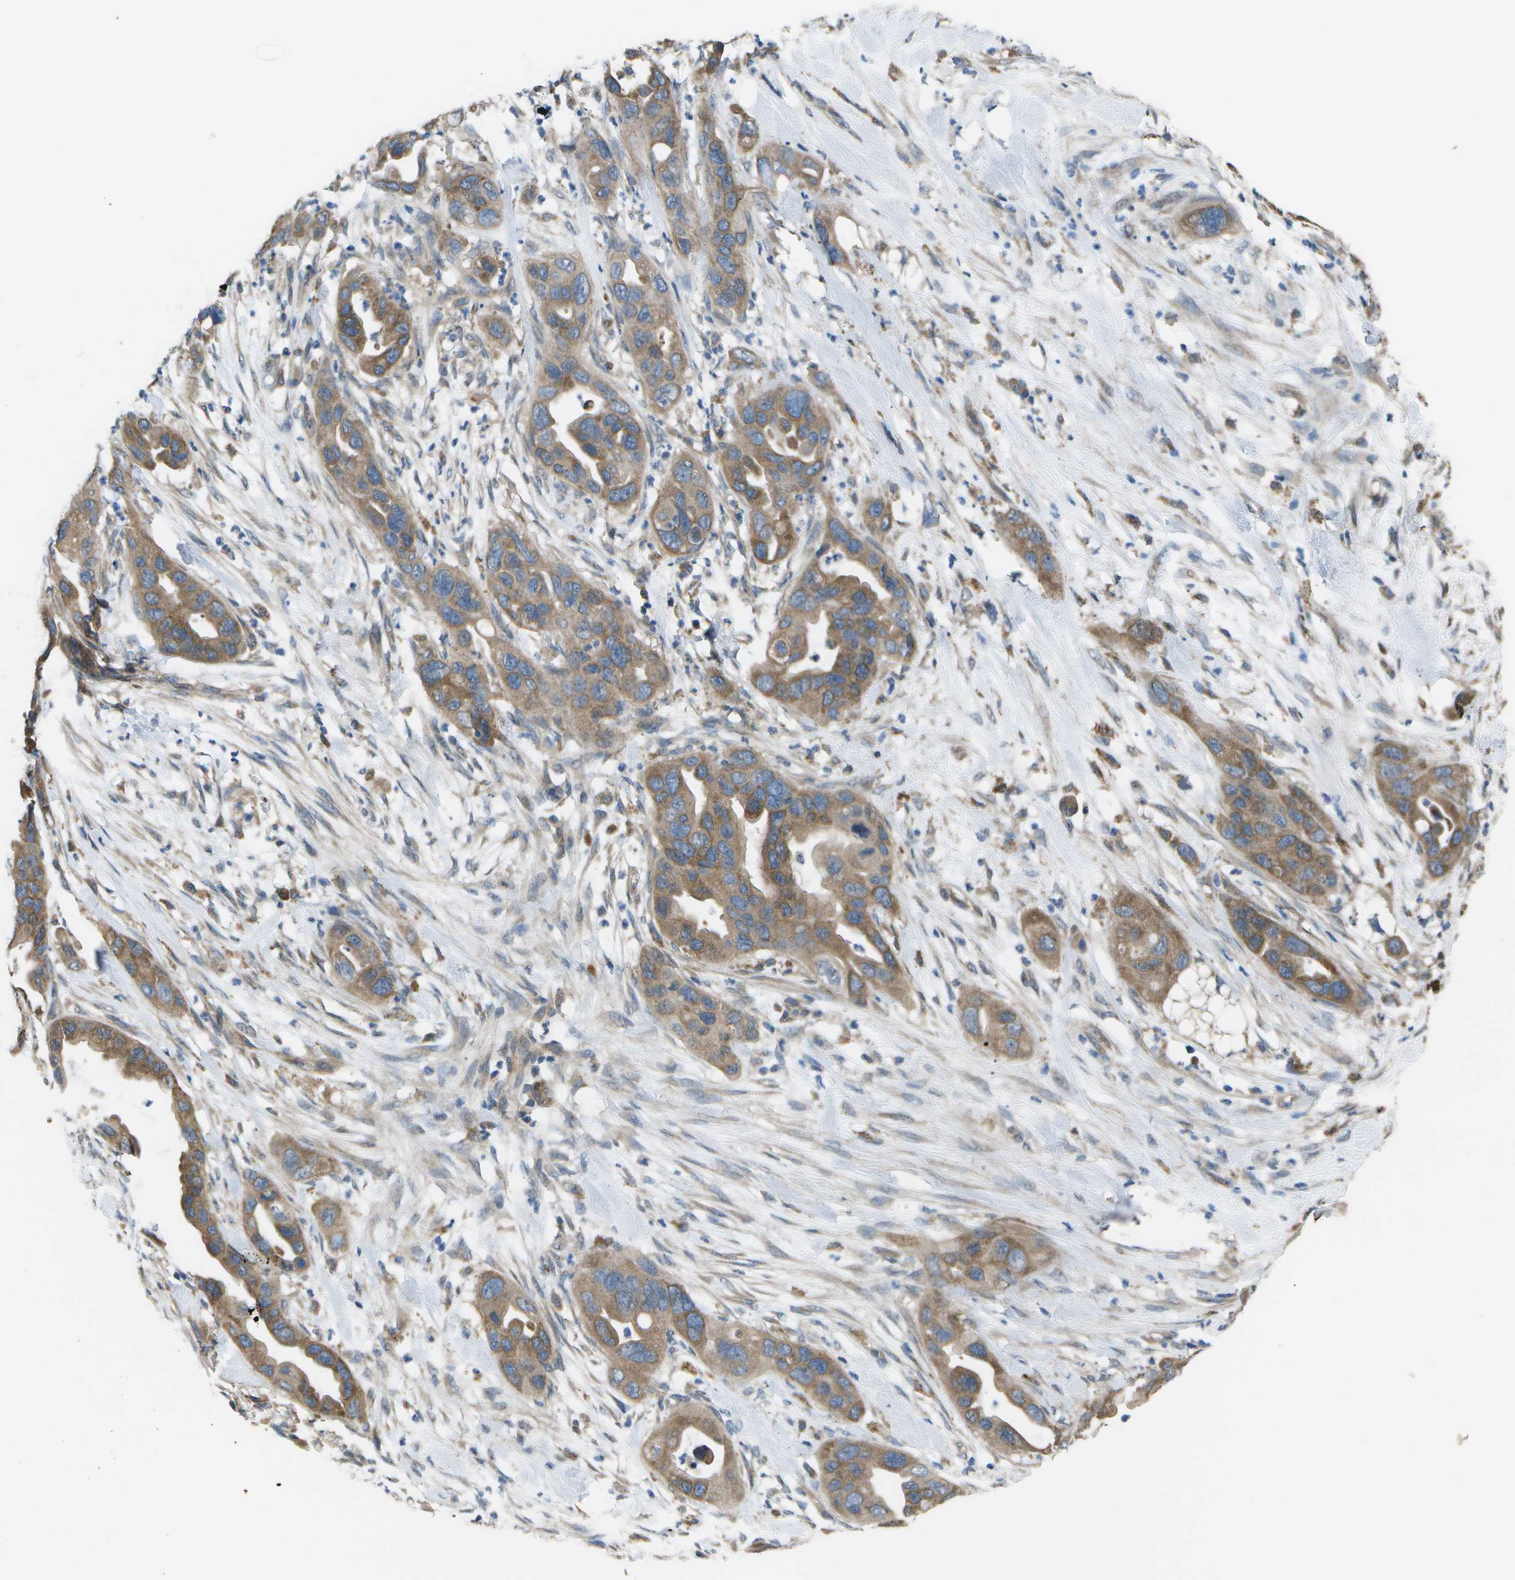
{"staining": {"intensity": "moderate", "quantity": ">75%", "location": "cytoplasmic/membranous"}, "tissue": "pancreatic cancer", "cell_type": "Tumor cells", "image_type": "cancer", "snomed": [{"axis": "morphology", "description": "Adenocarcinoma, NOS"}, {"axis": "topography", "description": "Pancreas"}], "caption": "Immunohistochemistry (IHC) staining of adenocarcinoma (pancreatic), which shows medium levels of moderate cytoplasmic/membranous expression in approximately >75% of tumor cells indicating moderate cytoplasmic/membranous protein expression. The staining was performed using DAB (3,3'-diaminobenzidine) (brown) for protein detection and nuclei were counterstained in hematoxylin (blue).", "gene": "CLNS1A", "patient": {"sex": "female", "age": 71}}